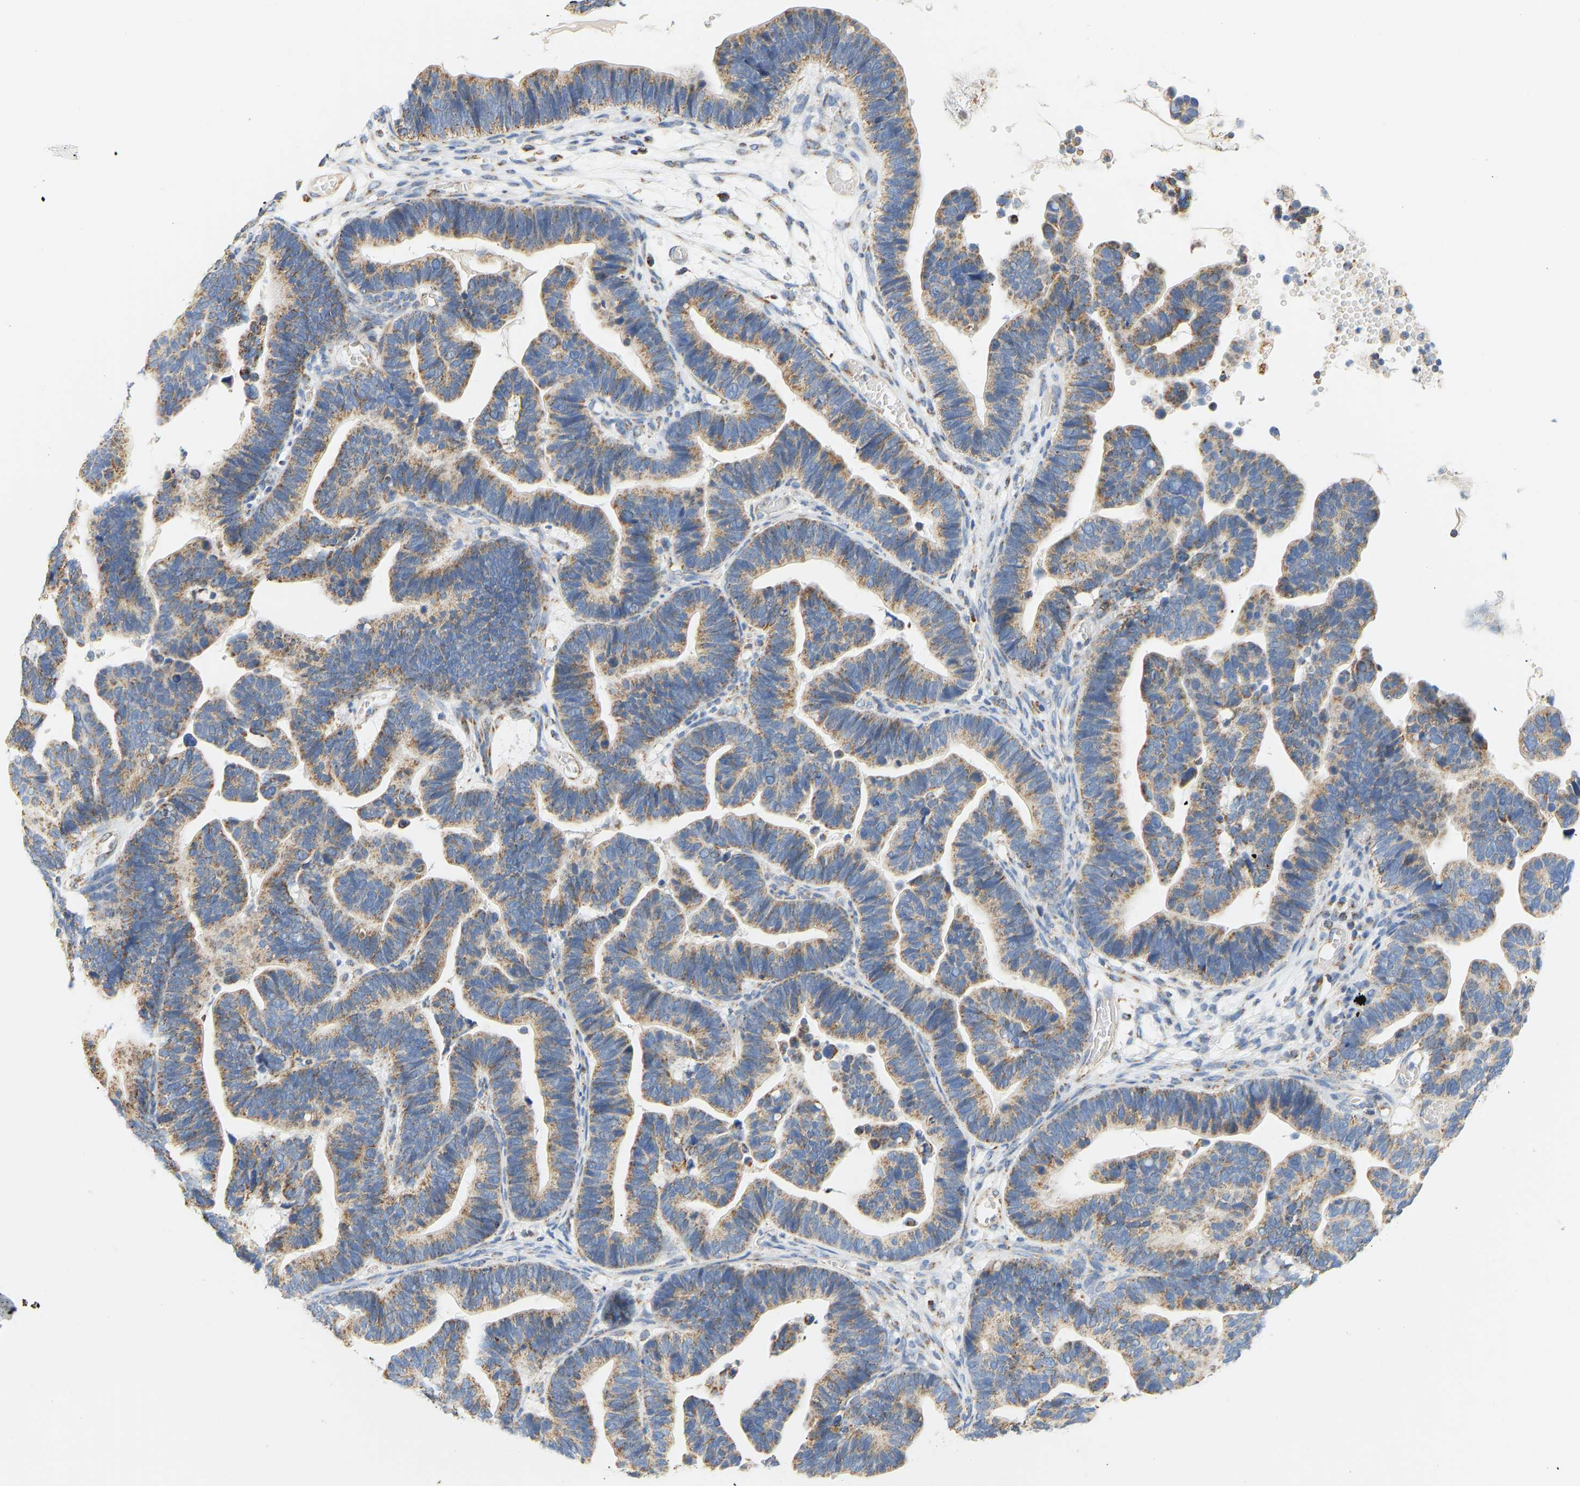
{"staining": {"intensity": "weak", "quantity": ">75%", "location": "cytoplasmic/membranous"}, "tissue": "ovarian cancer", "cell_type": "Tumor cells", "image_type": "cancer", "snomed": [{"axis": "morphology", "description": "Cystadenocarcinoma, serous, NOS"}, {"axis": "topography", "description": "Ovary"}], "caption": "This histopathology image shows immunohistochemistry (IHC) staining of human ovarian cancer, with low weak cytoplasmic/membranous expression in about >75% of tumor cells.", "gene": "GRPEL2", "patient": {"sex": "female", "age": 56}}